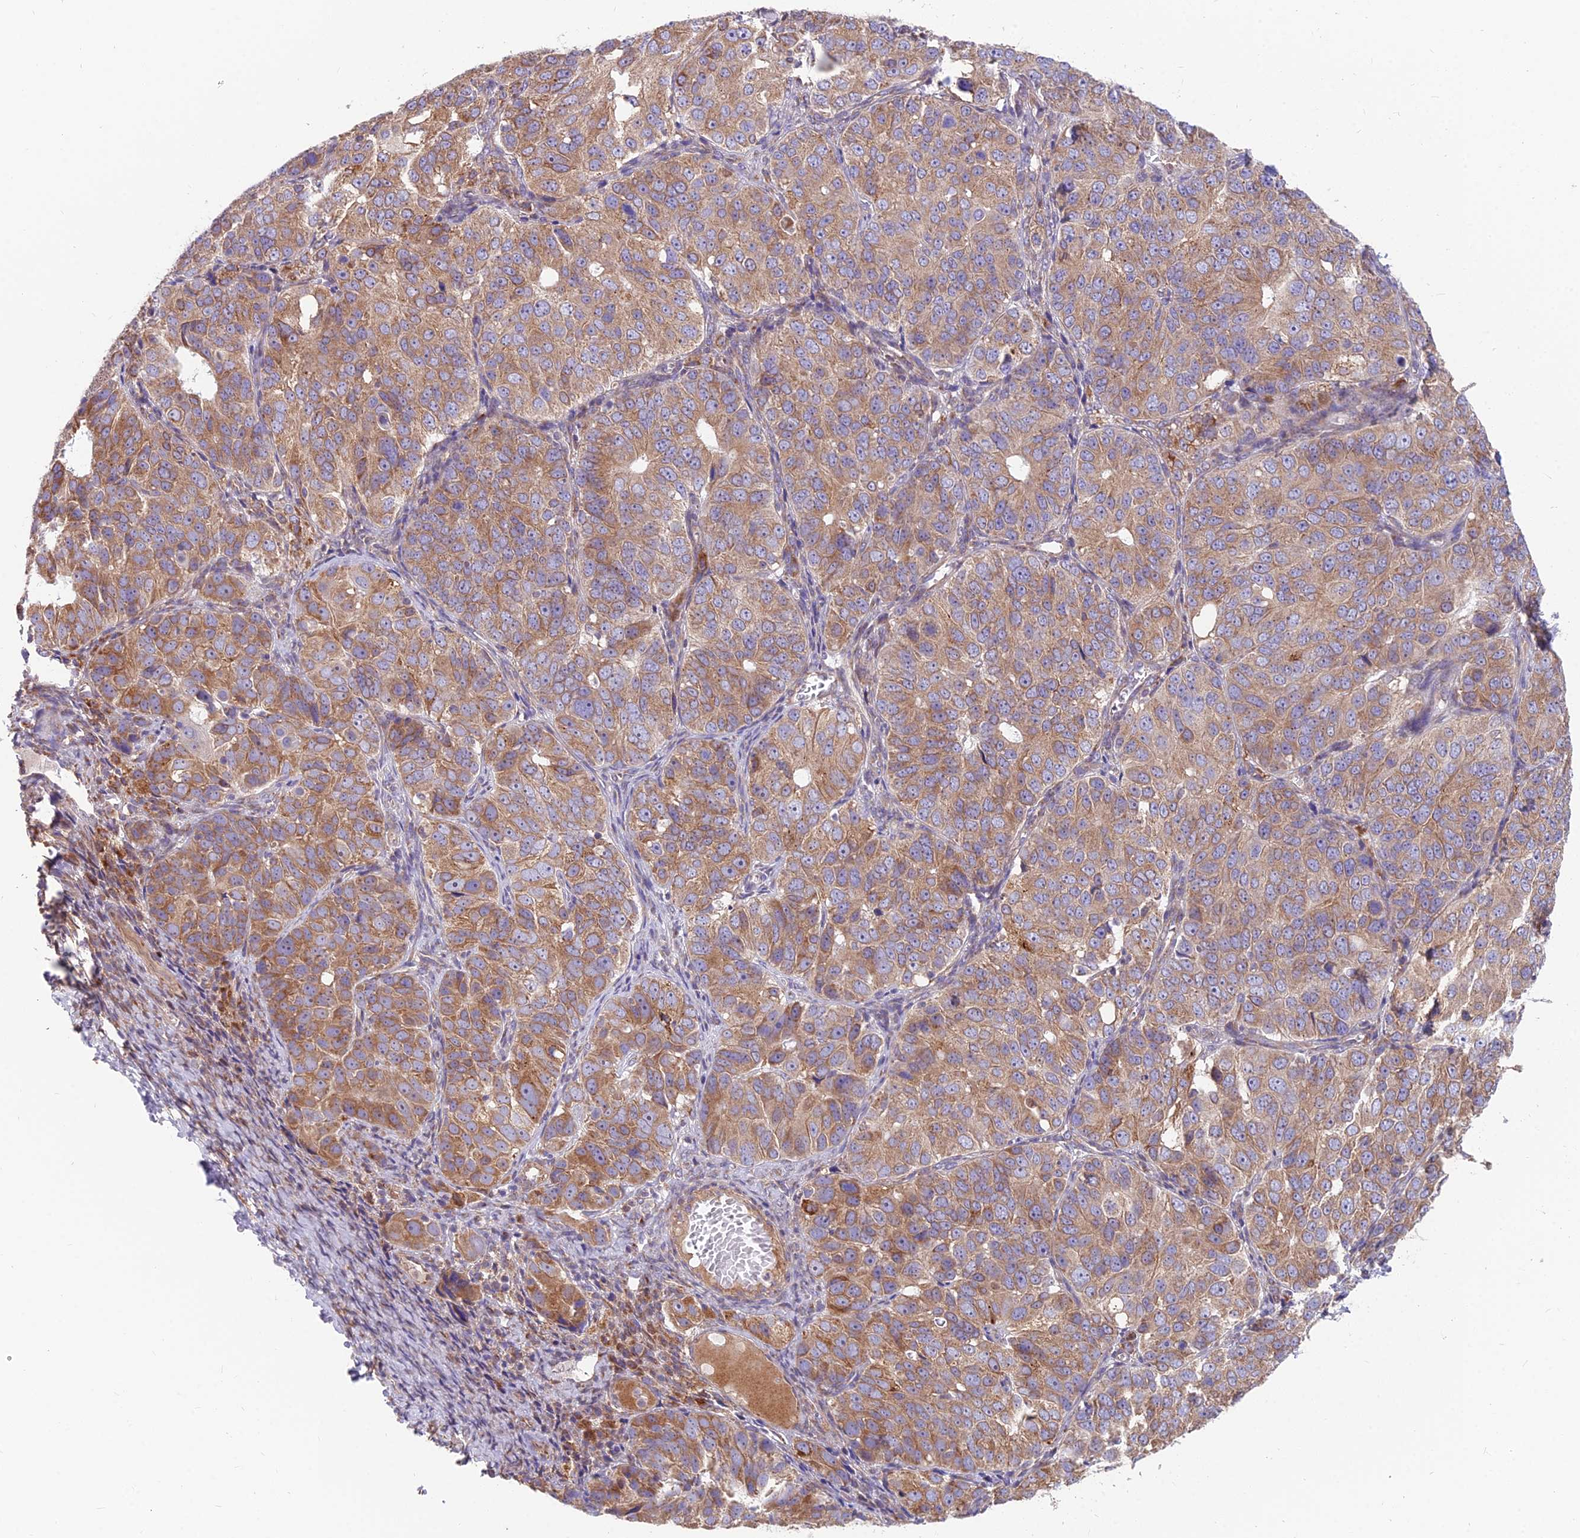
{"staining": {"intensity": "moderate", "quantity": ">75%", "location": "cytoplasmic/membranous"}, "tissue": "ovarian cancer", "cell_type": "Tumor cells", "image_type": "cancer", "snomed": [{"axis": "morphology", "description": "Carcinoma, endometroid"}, {"axis": "topography", "description": "Ovary"}], "caption": "Ovarian cancer (endometroid carcinoma) was stained to show a protein in brown. There is medium levels of moderate cytoplasmic/membranous positivity in approximately >75% of tumor cells.", "gene": "TBC1D20", "patient": {"sex": "female", "age": 51}}